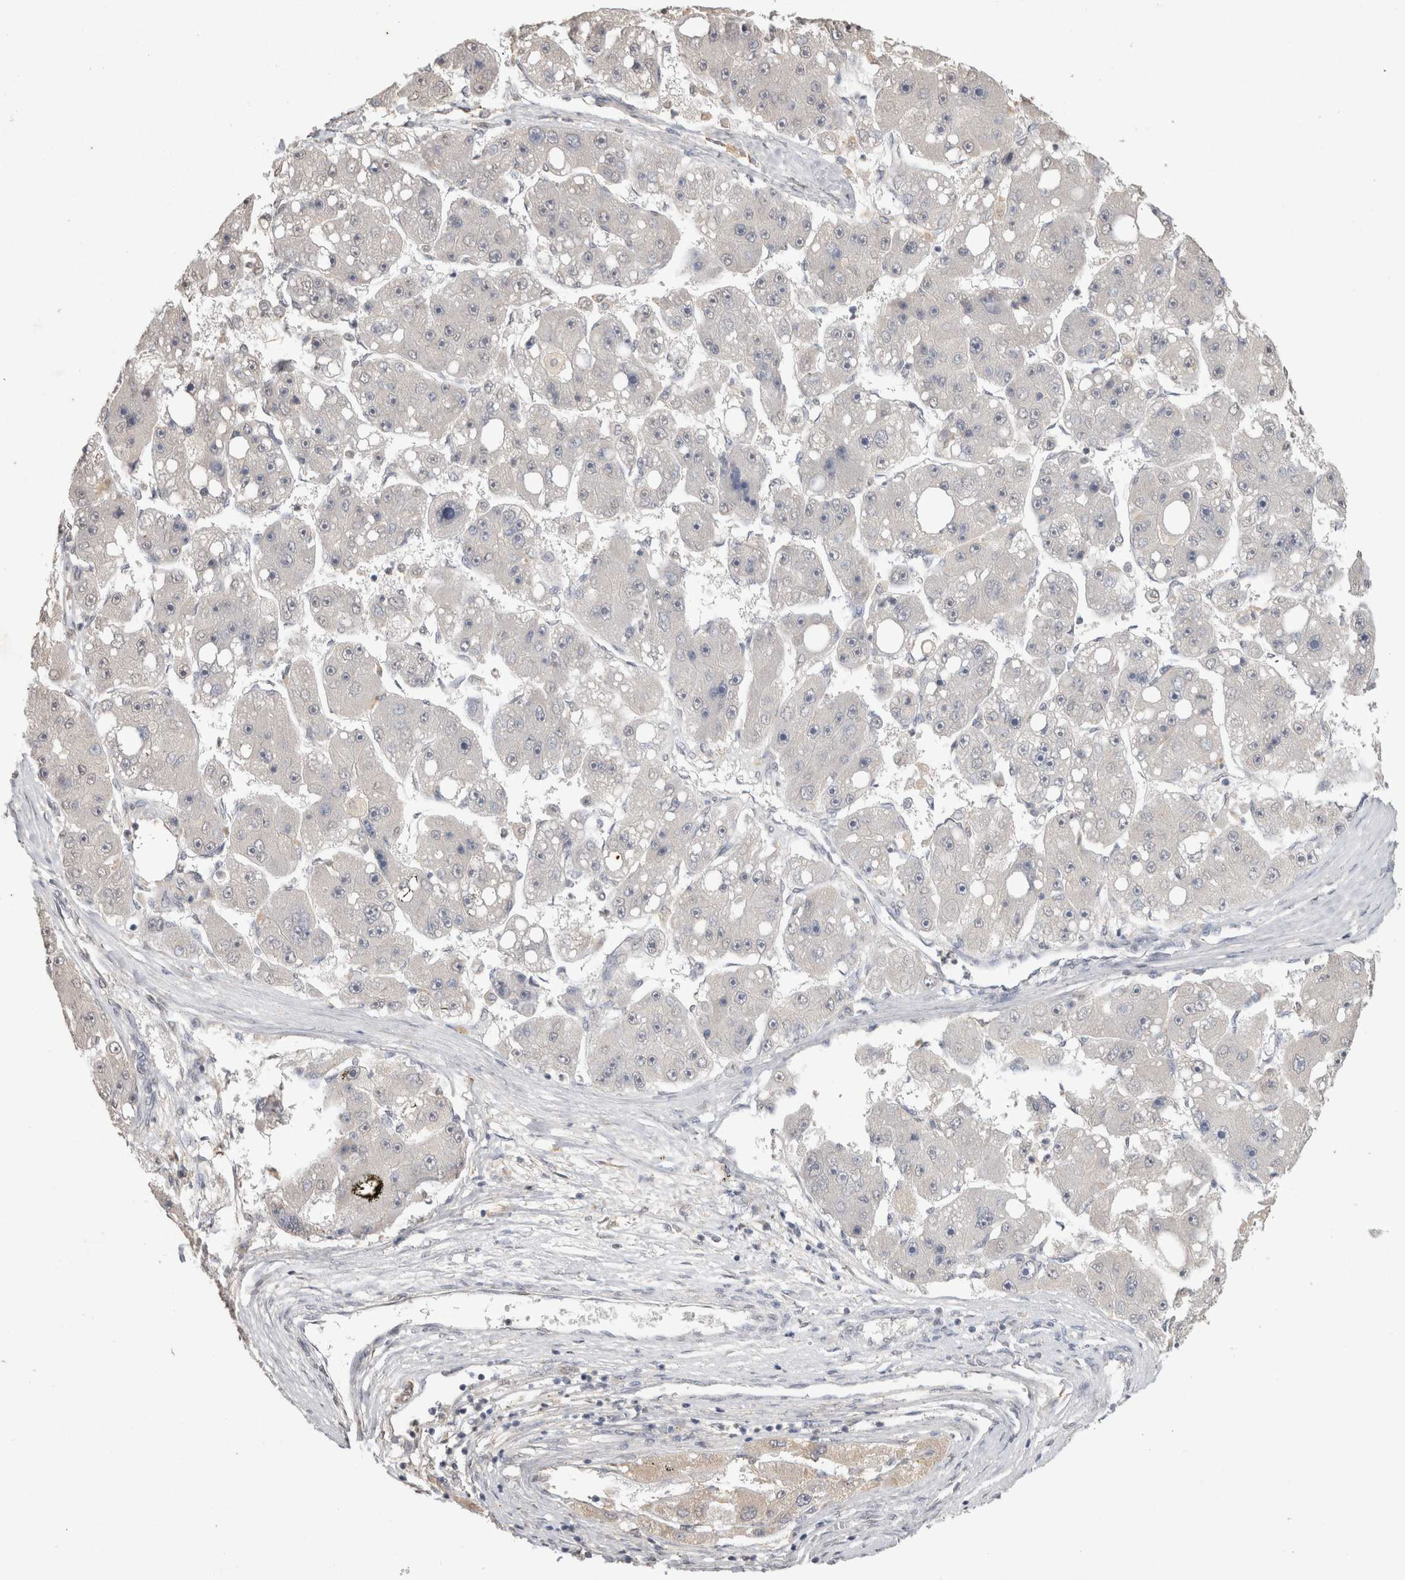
{"staining": {"intensity": "negative", "quantity": "none", "location": "none"}, "tissue": "liver cancer", "cell_type": "Tumor cells", "image_type": "cancer", "snomed": [{"axis": "morphology", "description": "Carcinoma, Hepatocellular, NOS"}, {"axis": "topography", "description": "Liver"}], "caption": "This histopathology image is of liver cancer (hepatocellular carcinoma) stained with immunohistochemistry to label a protein in brown with the nuclei are counter-stained blue. There is no positivity in tumor cells.", "gene": "NAALADL2", "patient": {"sex": "female", "age": 61}}